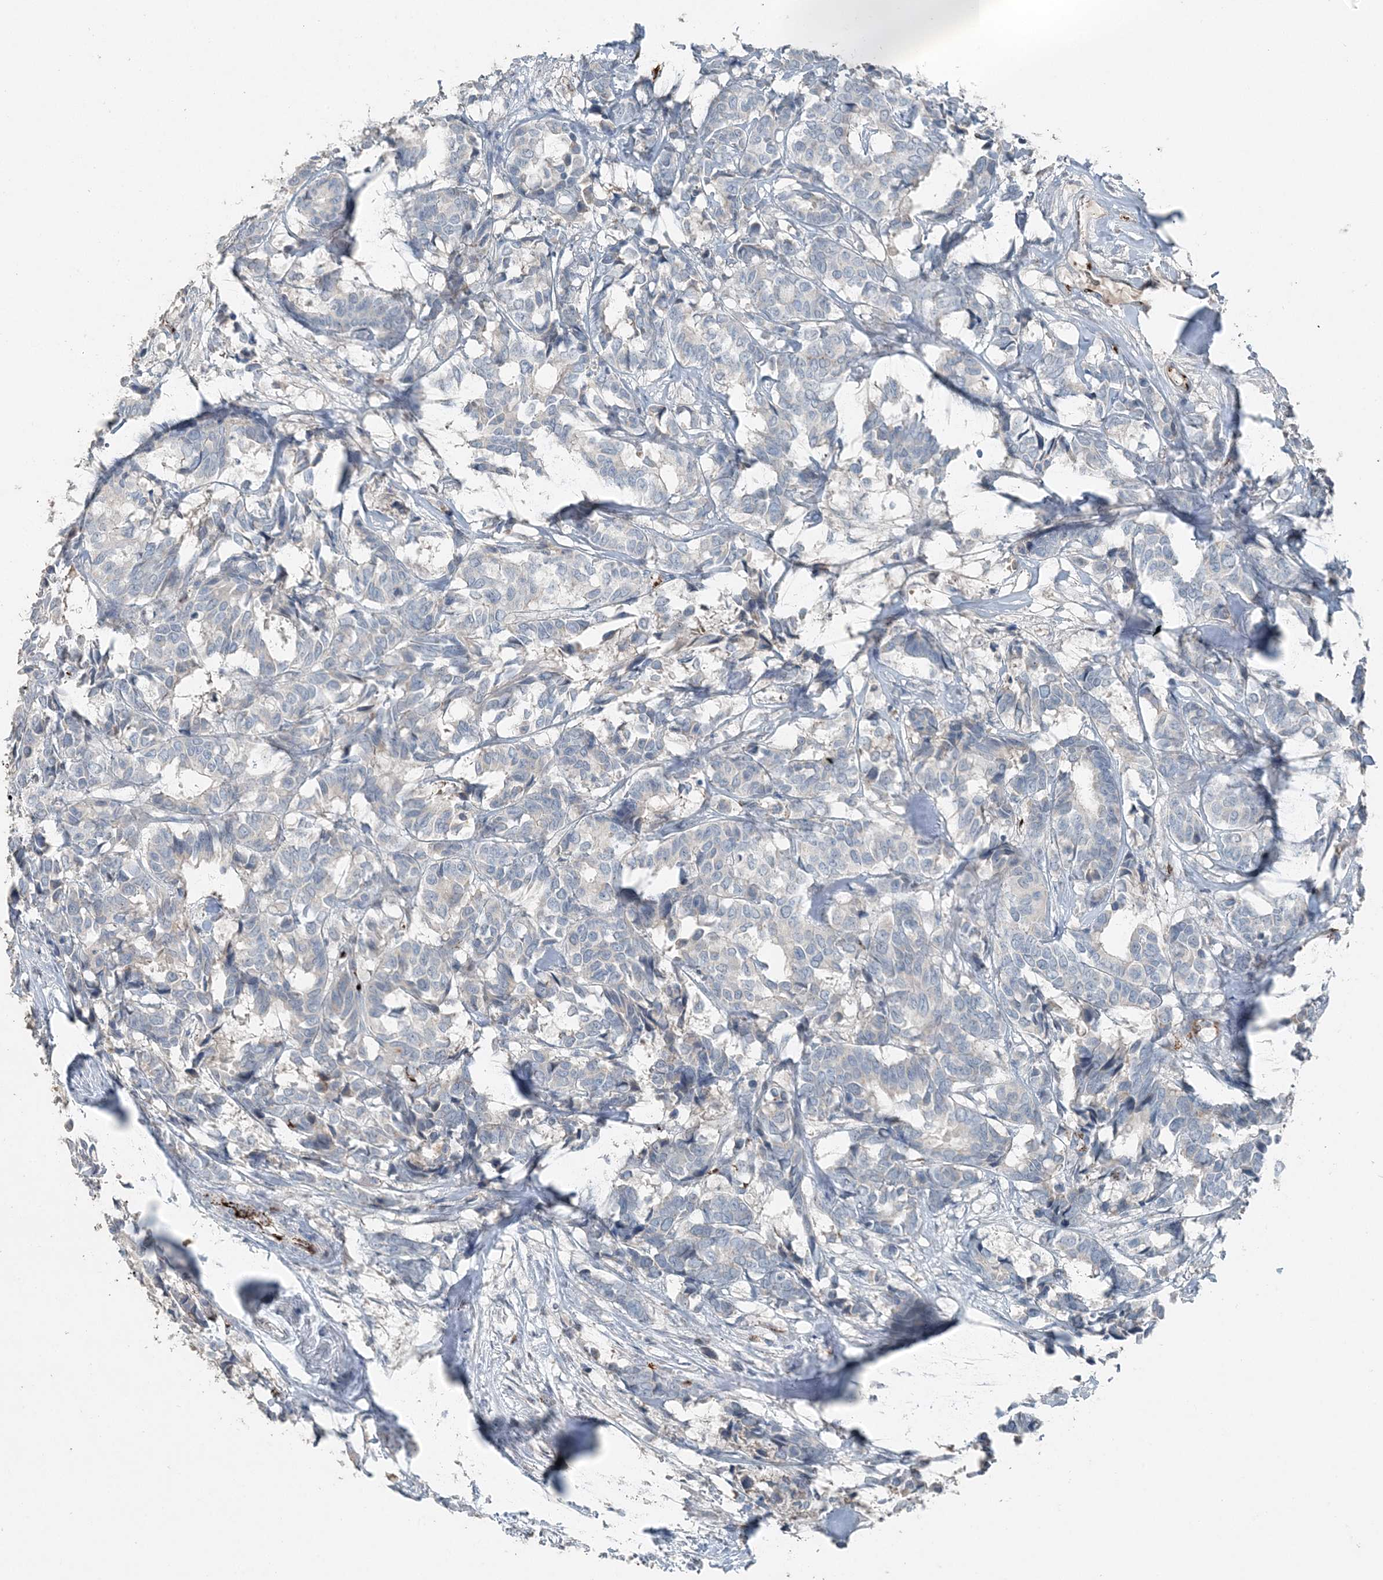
{"staining": {"intensity": "negative", "quantity": "none", "location": "none"}, "tissue": "breast cancer", "cell_type": "Tumor cells", "image_type": "cancer", "snomed": [{"axis": "morphology", "description": "Duct carcinoma"}, {"axis": "topography", "description": "Breast"}], "caption": "Immunohistochemistry (IHC) of breast cancer (invasive ductal carcinoma) exhibits no positivity in tumor cells. (DAB IHC visualized using brightfield microscopy, high magnification).", "gene": "ELOVL7", "patient": {"sex": "female", "age": 87}}